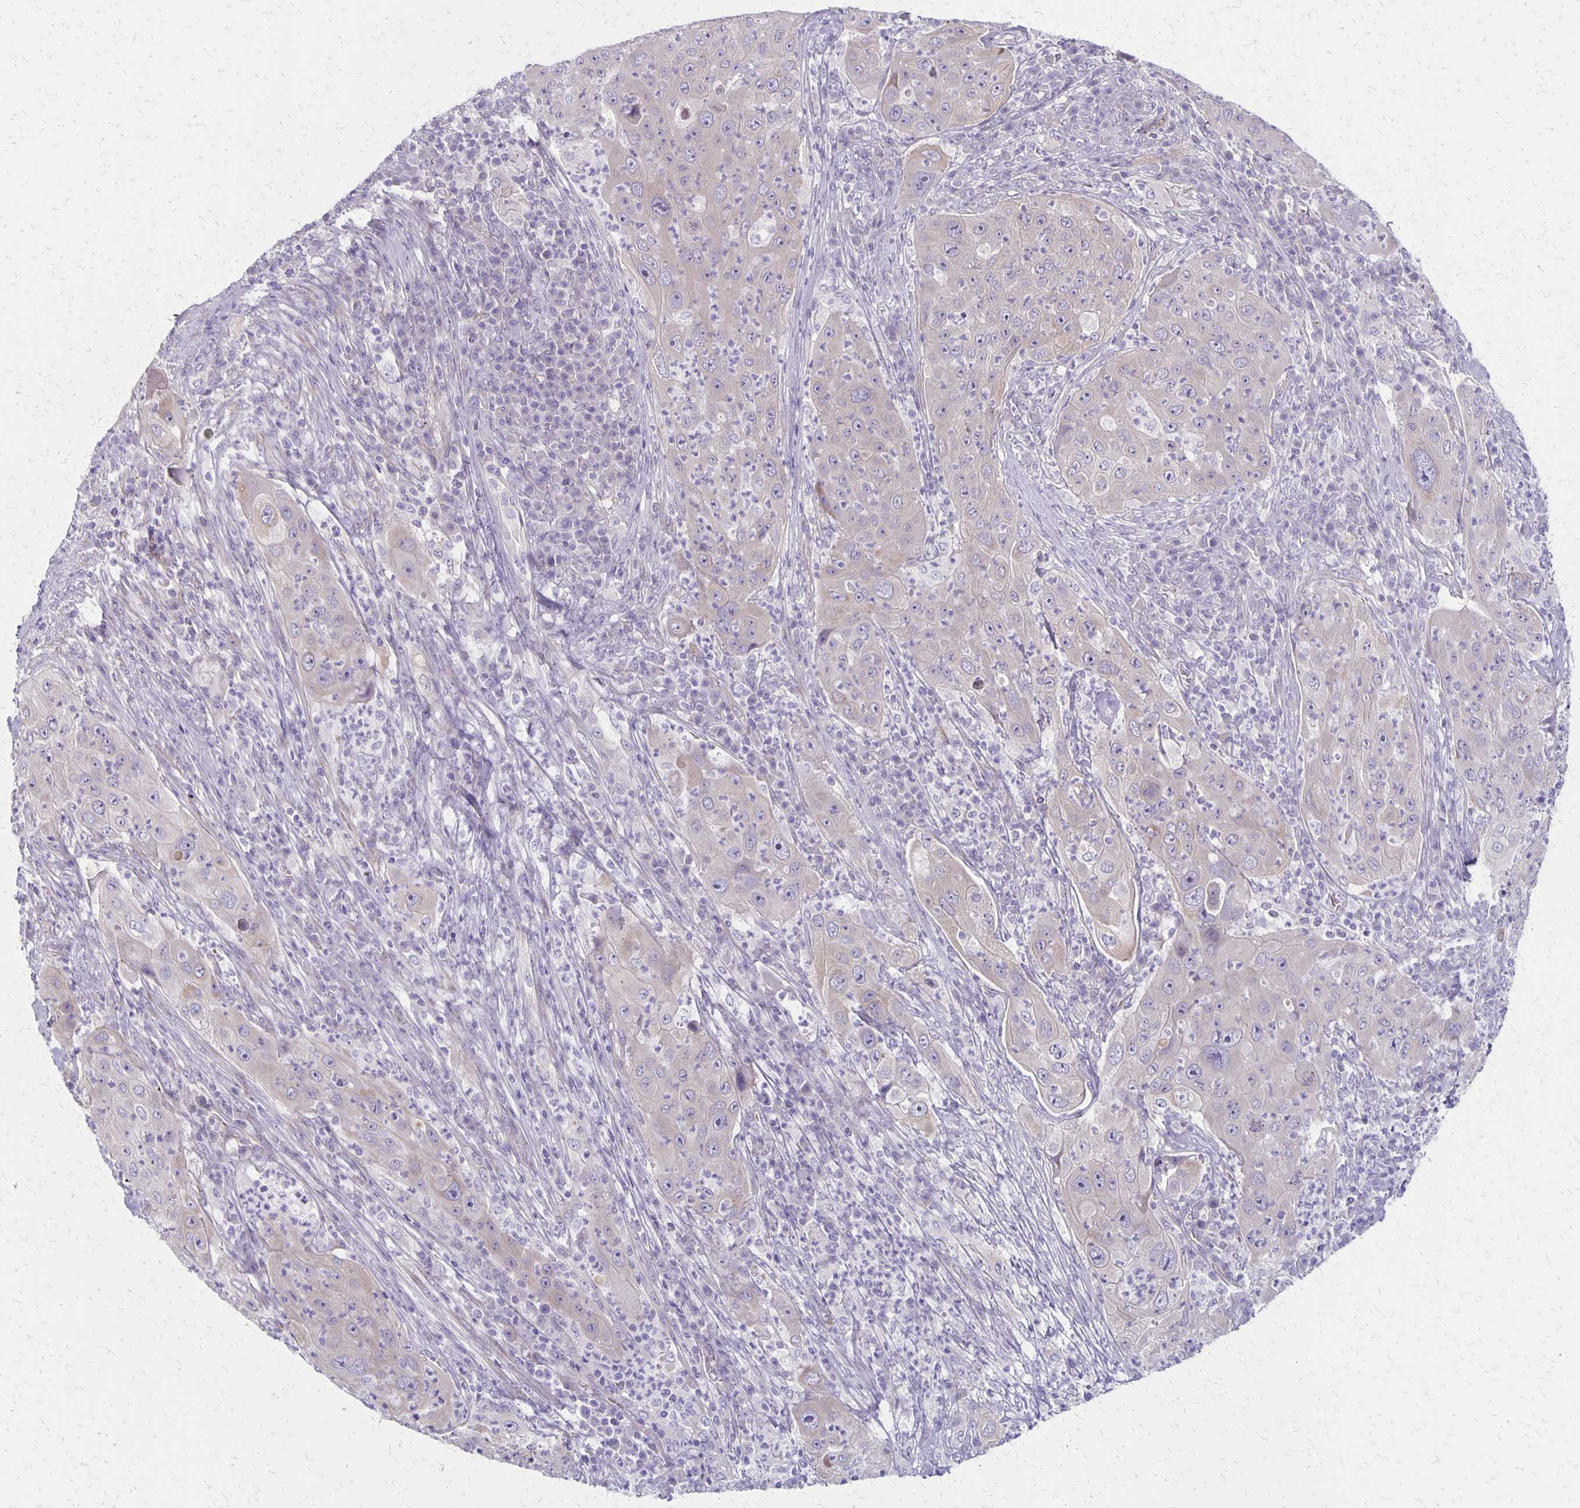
{"staining": {"intensity": "negative", "quantity": "none", "location": "none"}, "tissue": "lung cancer", "cell_type": "Tumor cells", "image_type": "cancer", "snomed": [{"axis": "morphology", "description": "Squamous cell carcinoma, NOS"}, {"axis": "topography", "description": "Lung"}], "caption": "IHC of lung cancer displays no positivity in tumor cells. Brightfield microscopy of immunohistochemistry stained with DAB (3,3'-diaminobenzidine) (brown) and hematoxylin (blue), captured at high magnification.", "gene": "HOMER1", "patient": {"sex": "female", "age": 59}}